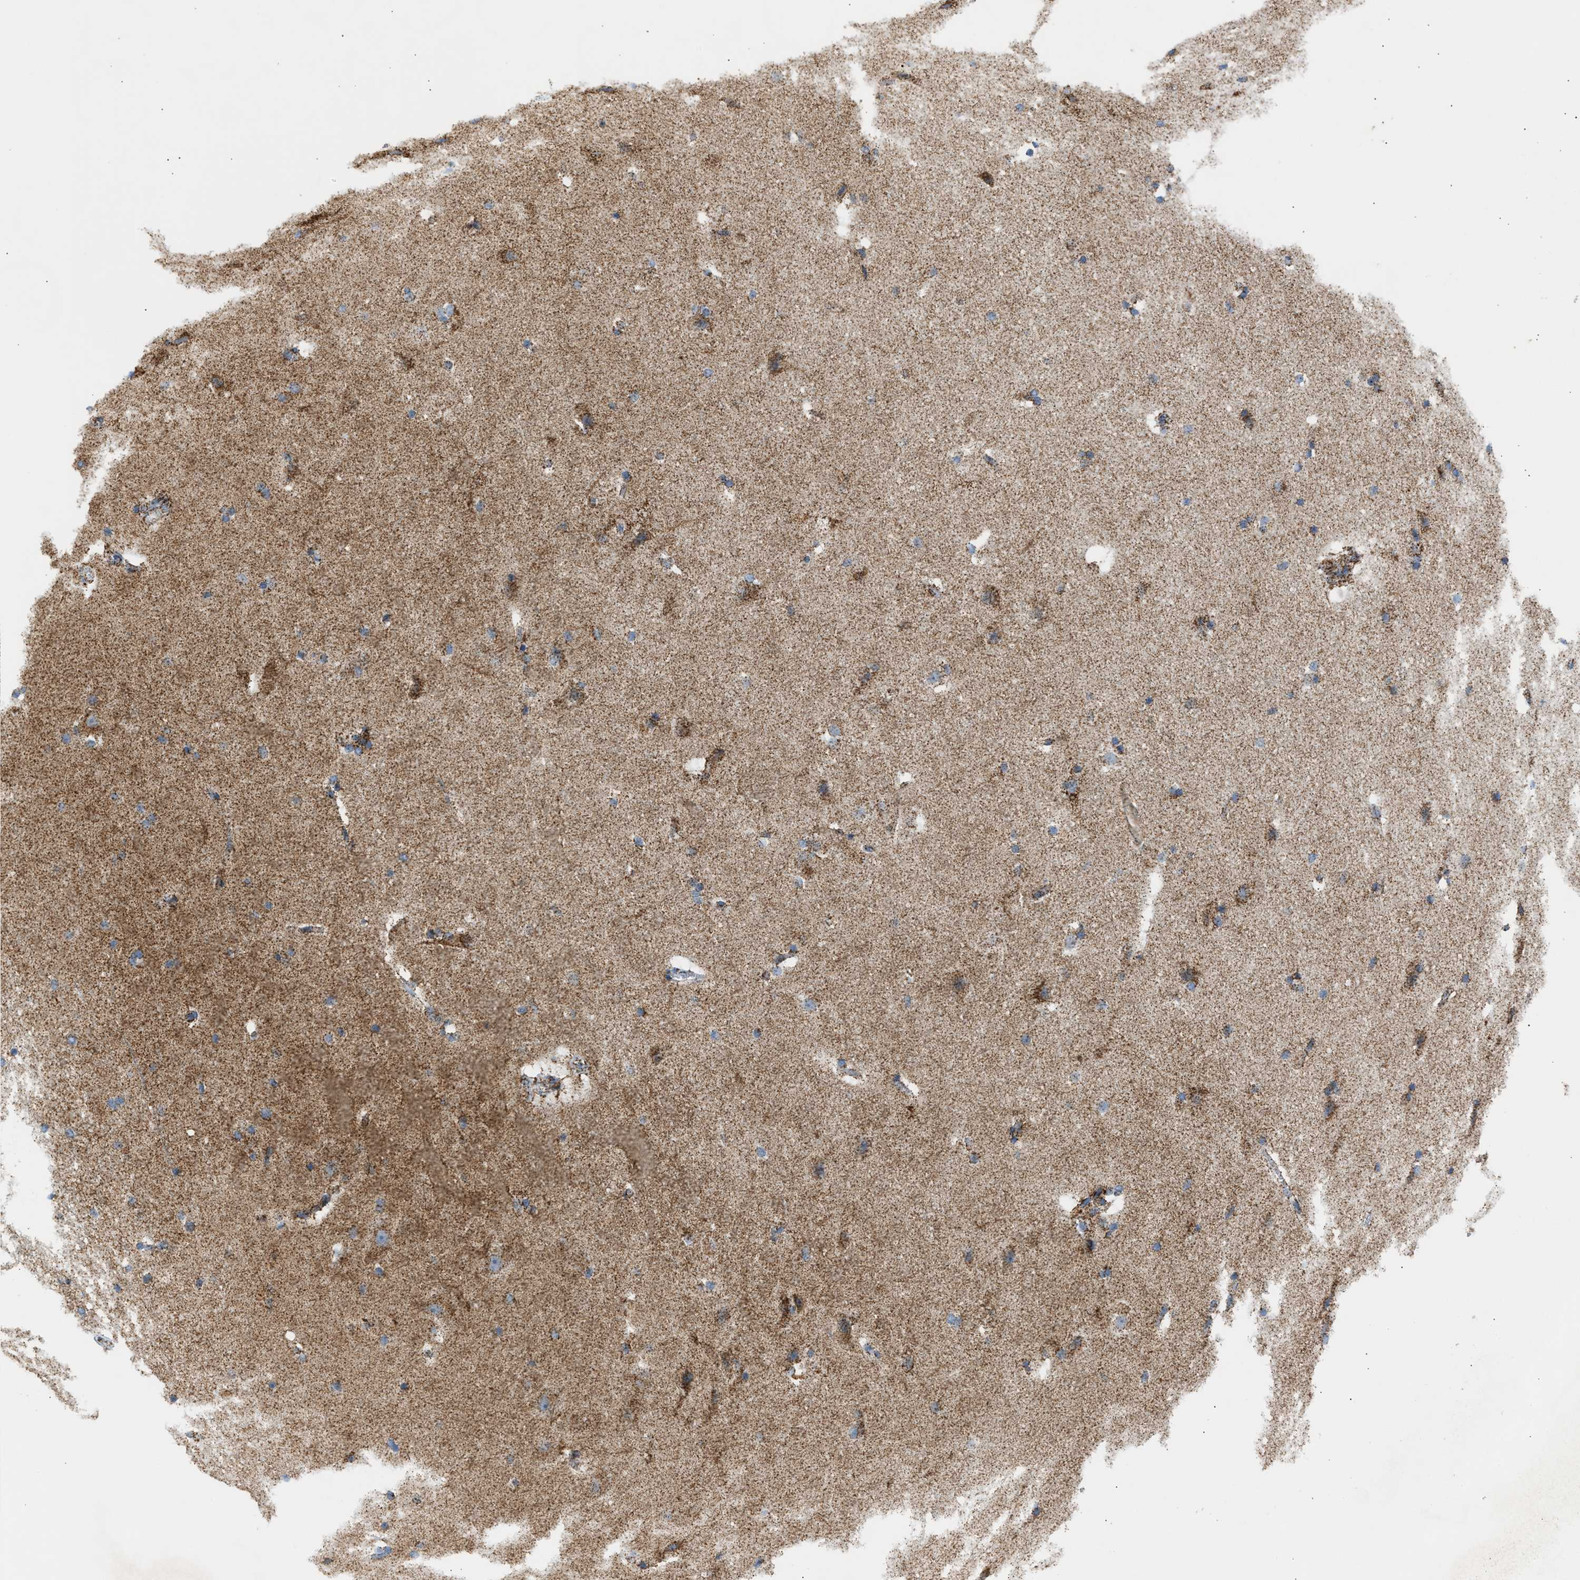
{"staining": {"intensity": "weak", "quantity": ">75%", "location": "cytoplasmic/membranous"}, "tissue": "cerebral cortex", "cell_type": "Endothelial cells", "image_type": "normal", "snomed": [{"axis": "morphology", "description": "Normal tissue, NOS"}, {"axis": "topography", "description": "Cerebral cortex"}, {"axis": "topography", "description": "Hippocampus"}], "caption": "DAB (3,3'-diaminobenzidine) immunohistochemical staining of normal cerebral cortex demonstrates weak cytoplasmic/membranous protein staining in approximately >75% of endothelial cells. The protein of interest is shown in brown color, while the nuclei are stained blue.", "gene": "OGDH", "patient": {"sex": "female", "age": 19}}